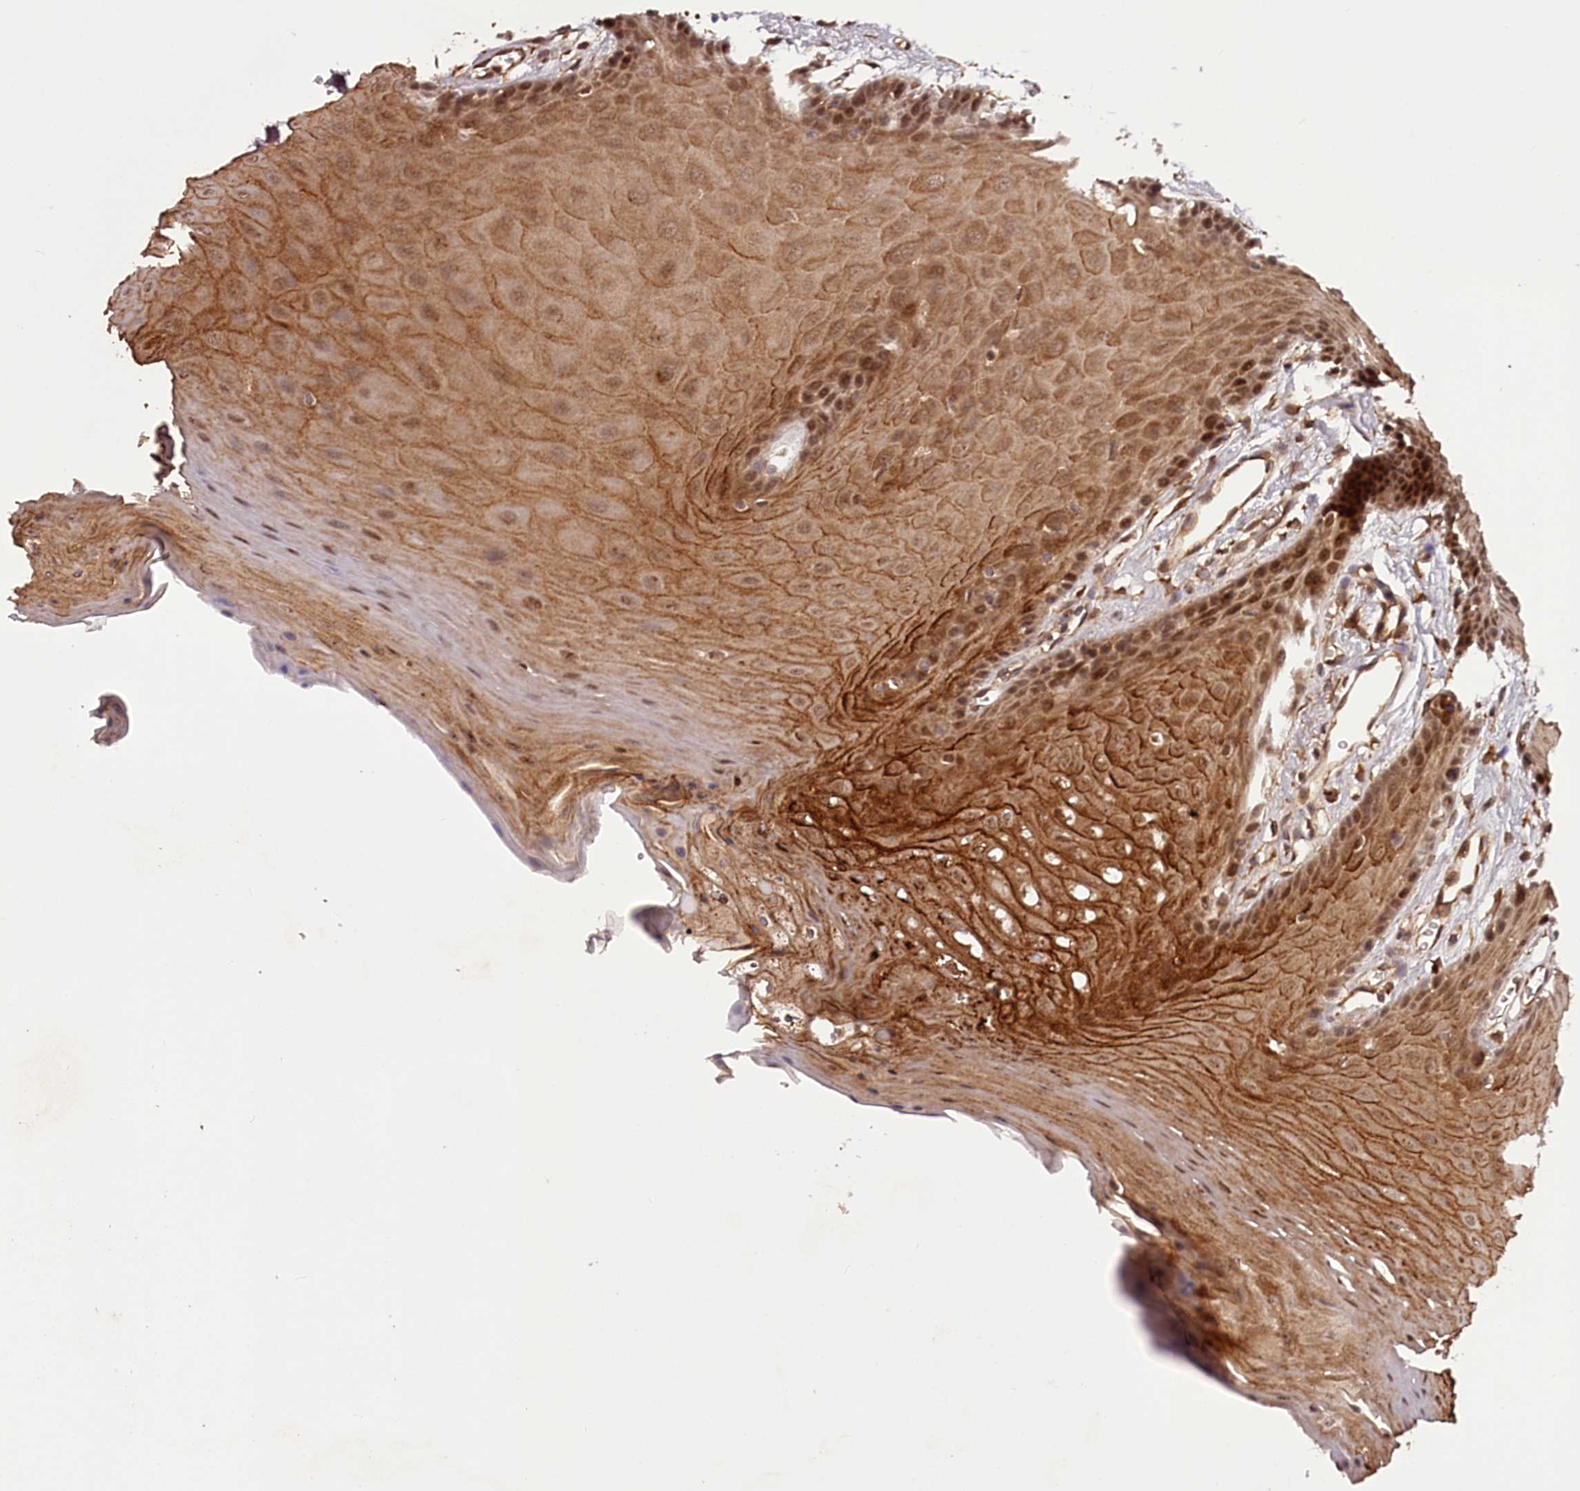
{"staining": {"intensity": "strong", "quantity": "25%-75%", "location": "cytoplasmic/membranous,nuclear"}, "tissue": "oral mucosa", "cell_type": "Squamous epithelial cells", "image_type": "normal", "snomed": [{"axis": "morphology", "description": "Normal tissue, NOS"}, {"axis": "morphology", "description": "Squamous cell carcinoma, NOS"}, {"axis": "topography", "description": "Skeletal muscle"}, {"axis": "topography", "description": "Oral tissue"}, {"axis": "topography", "description": "Salivary gland"}, {"axis": "topography", "description": "Head-Neck"}], "caption": "Immunohistochemical staining of normal human oral mucosa exhibits strong cytoplasmic/membranous,nuclear protein staining in approximately 25%-75% of squamous epithelial cells.", "gene": "MAML3", "patient": {"sex": "male", "age": 54}}